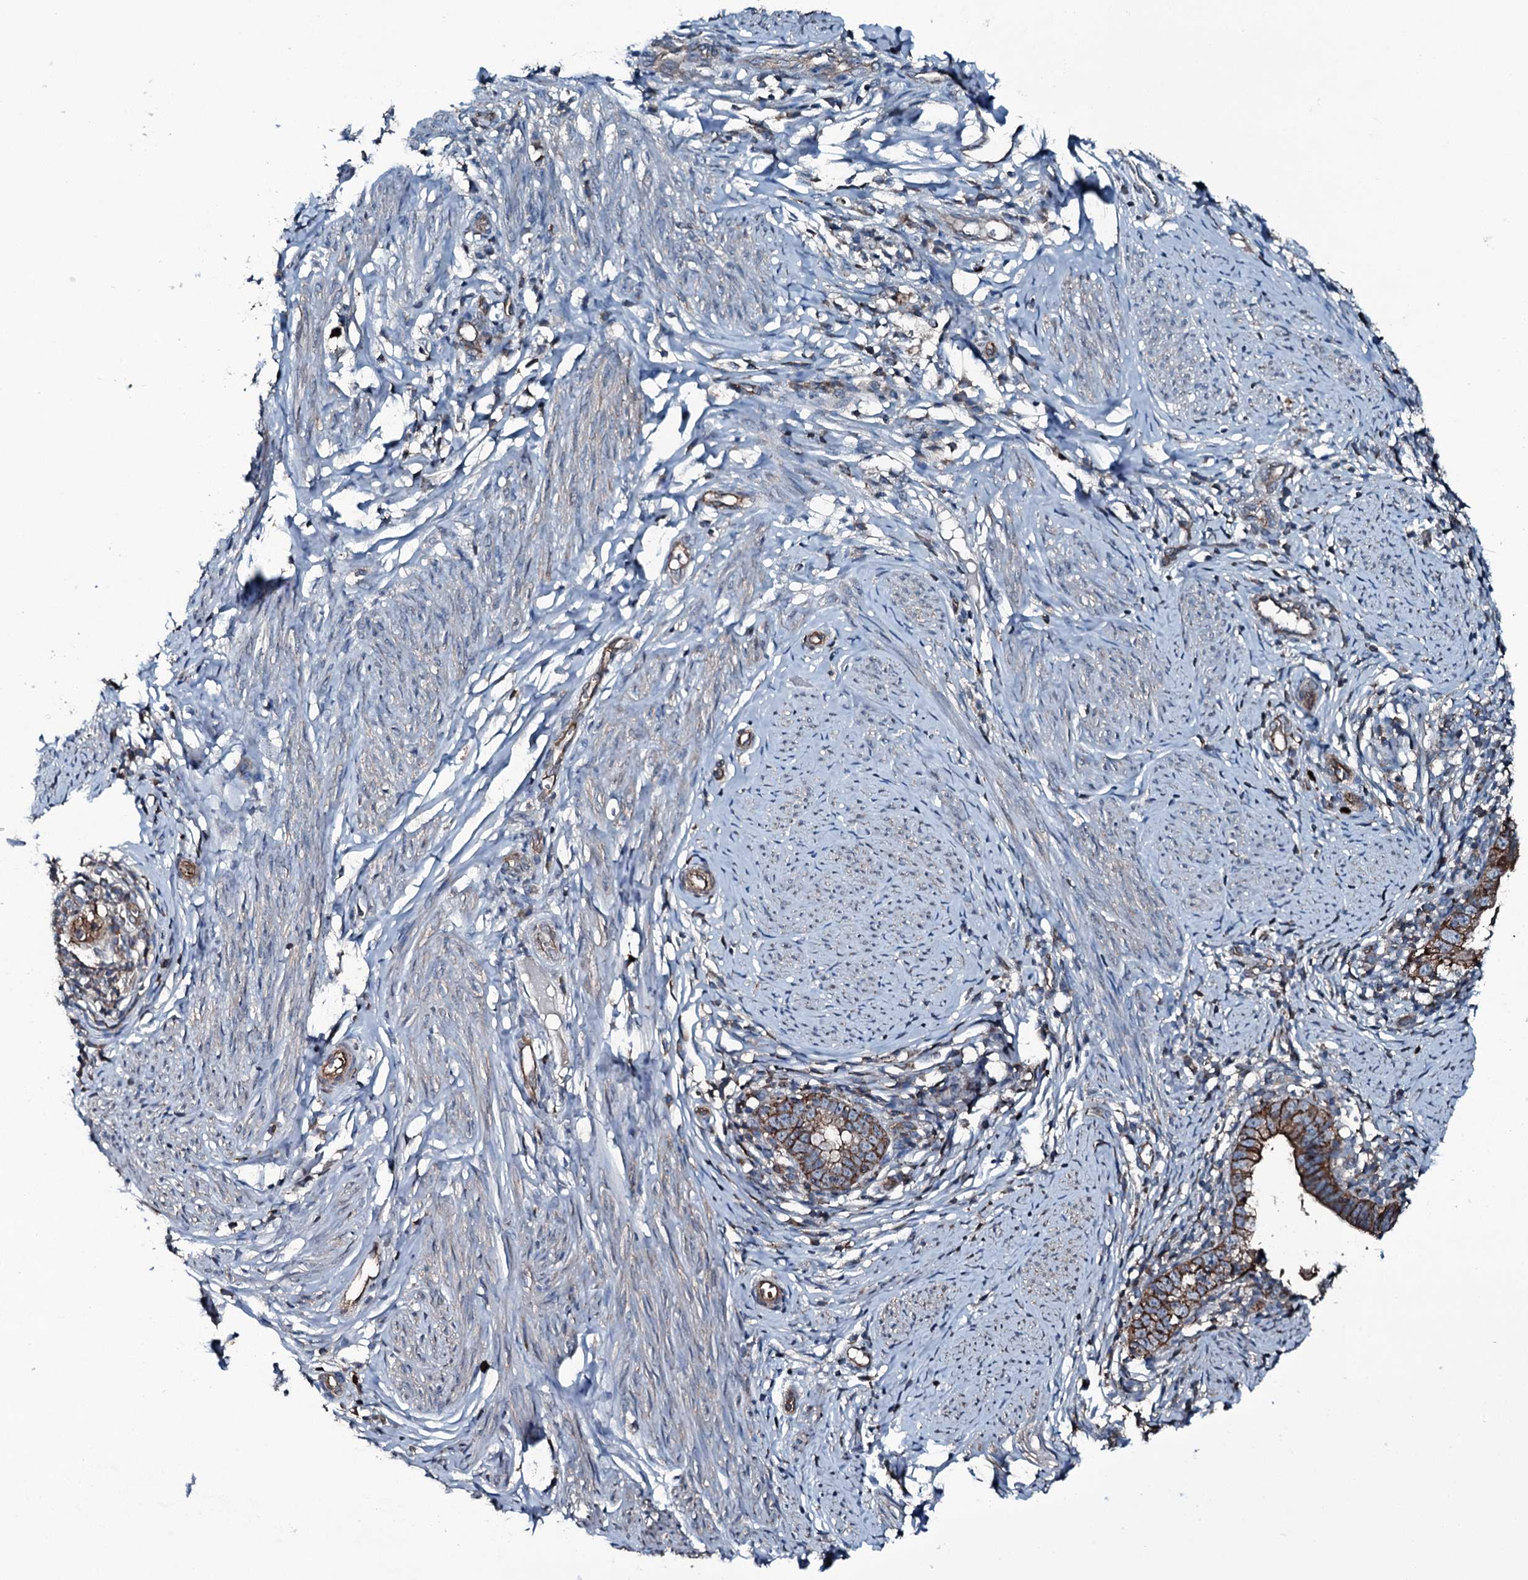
{"staining": {"intensity": "moderate", "quantity": "25%-75%", "location": "cytoplasmic/membranous"}, "tissue": "cervical cancer", "cell_type": "Tumor cells", "image_type": "cancer", "snomed": [{"axis": "morphology", "description": "Adenocarcinoma, NOS"}, {"axis": "topography", "description": "Cervix"}], "caption": "The immunohistochemical stain shows moderate cytoplasmic/membranous positivity in tumor cells of cervical cancer (adenocarcinoma) tissue.", "gene": "SLC25A38", "patient": {"sex": "female", "age": 36}}